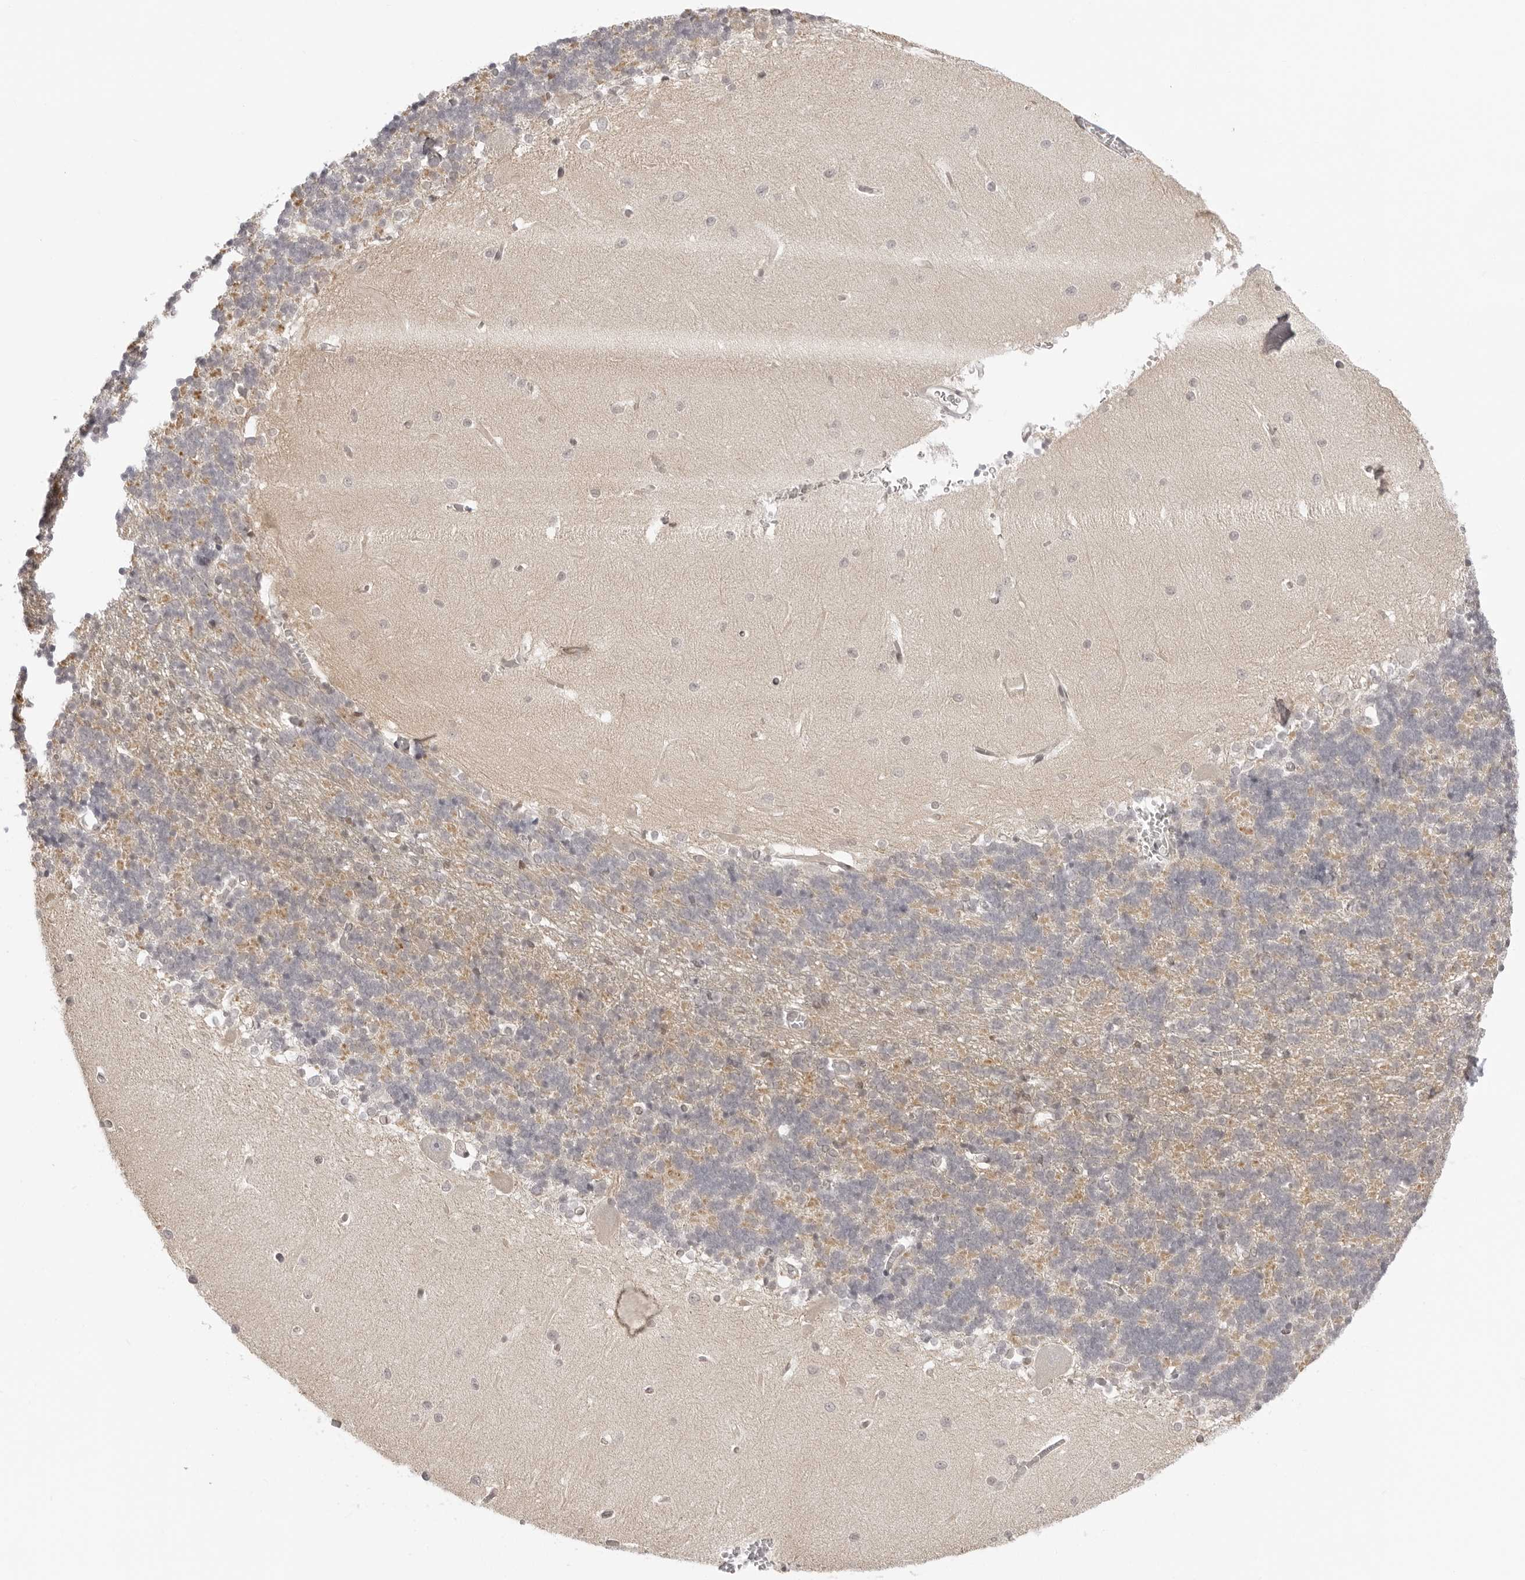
{"staining": {"intensity": "weak", "quantity": "25%-75%", "location": "cytoplasmic/membranous"}, "tissue": "cerebellum", "cell_type": "Cells in granular layer", "image_type": "normal", "snomed": [{"axis": "morphology", "description": "Normal tissue, NOS"}, {"axis": "topography", "description": "Cerebellum"}], "caption": "A histopathology image of cerebellum stained for a protein shows weak cytoplasmic/membranous brown staining in cells in granular layer. (IHC, brightfield microscopy, high magnification).", "gene": "FDPS", "patient": {"sex": "male", "age": 37}}